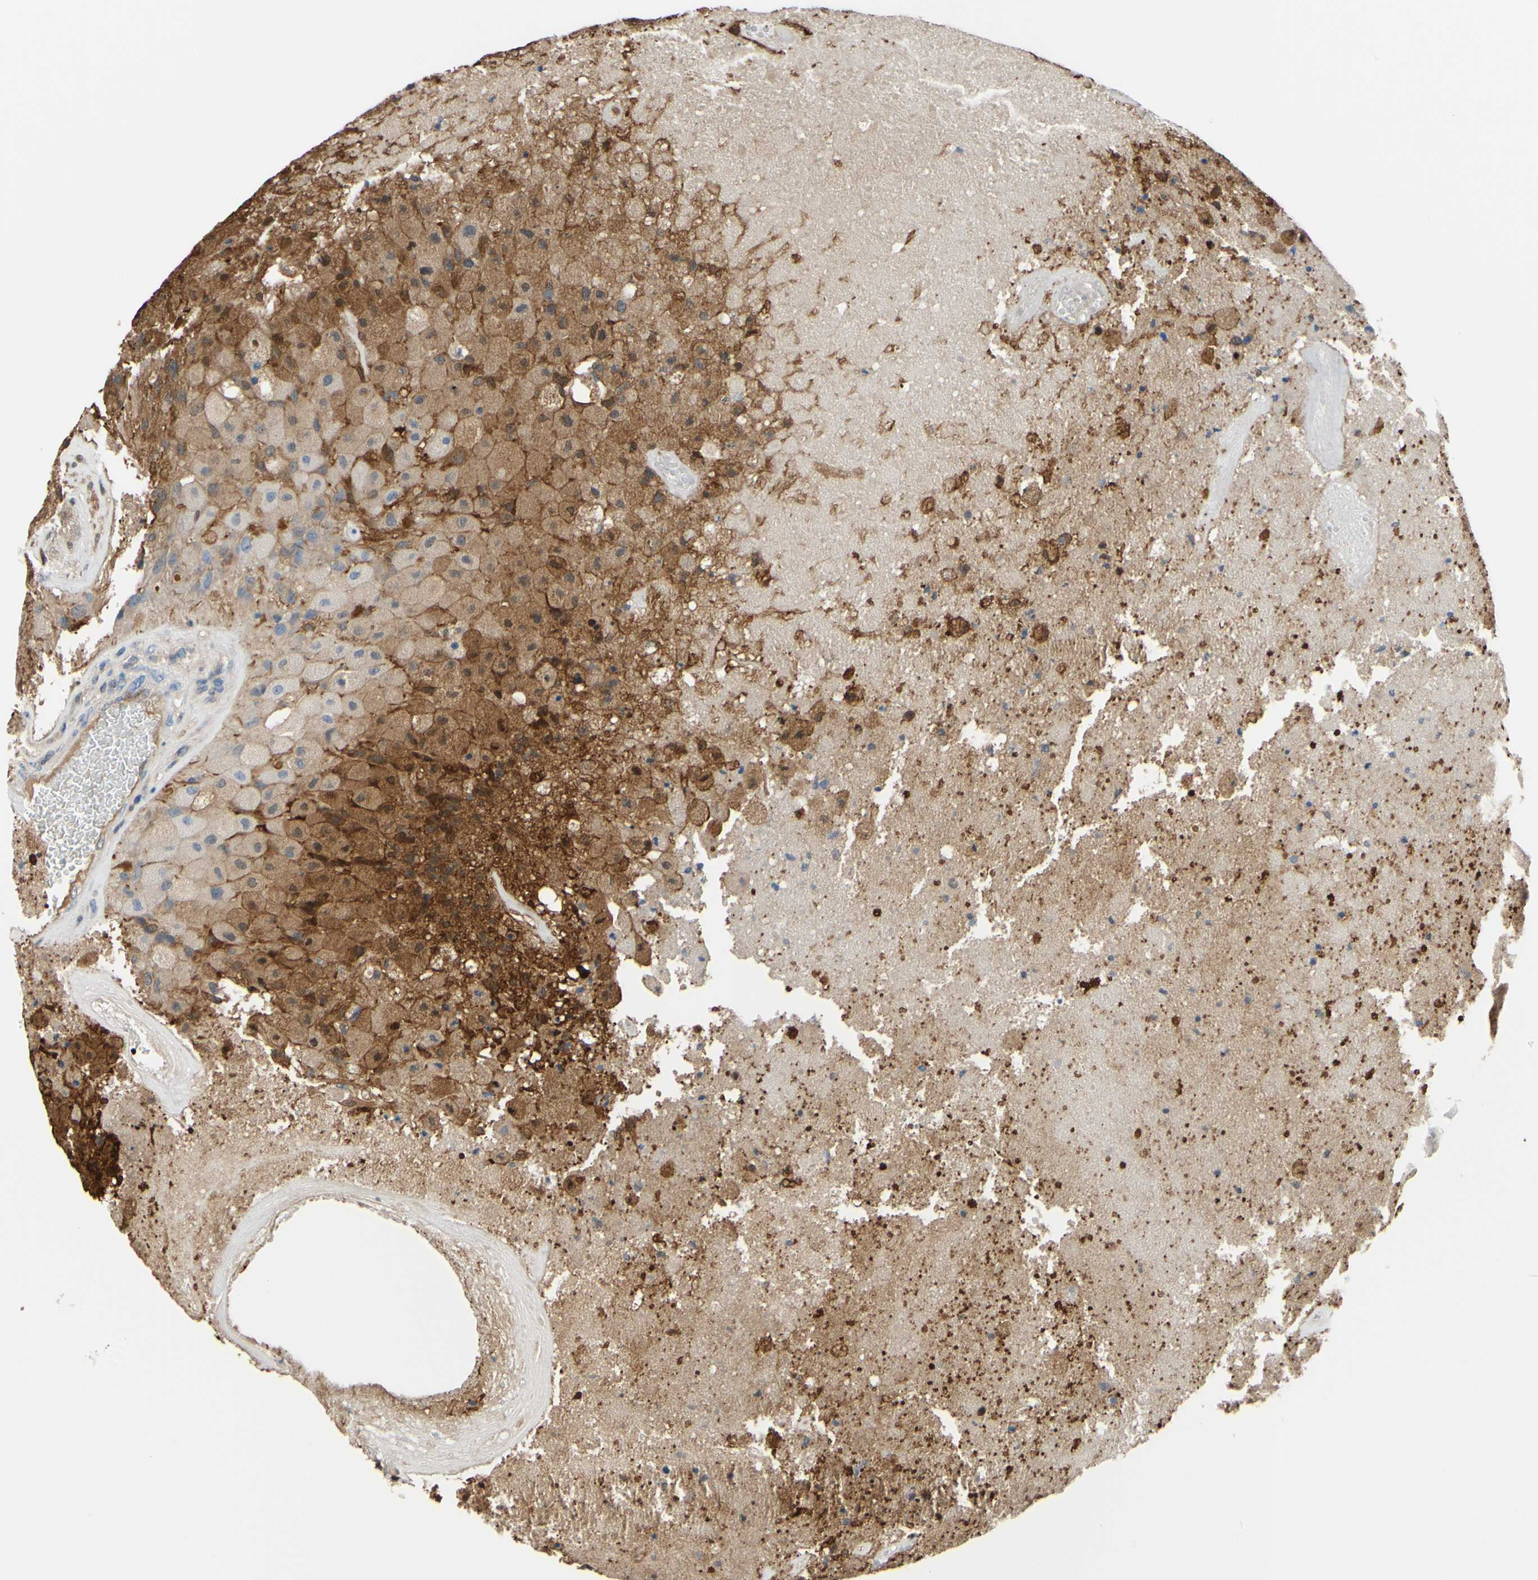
{"staining": {"intensity": "moderate", "quantity": ">75%", "location": "cytoplasmic/membranous"}, "tissue": "glioma", "cell_type": "Tumor cells", "image_type": "cancer", "snomed": [{"axis": "morphology", "description": "Normal tissue, NOS"}, {"axis": "morphology", "description": "Glioma, malignant, High grade"}, {"axis": "topography", "description": "Cerebral cortex"}], "caption": "Immunohistochemical staining of human glioma displays moderate cytoplasmic/membranous protein expression in about >75% of tumor cells. (DAB IHC with brightfield microscopy, high magnification).", "gene": "UPK3B", "patient": {"sex": "male", "age": 77}}